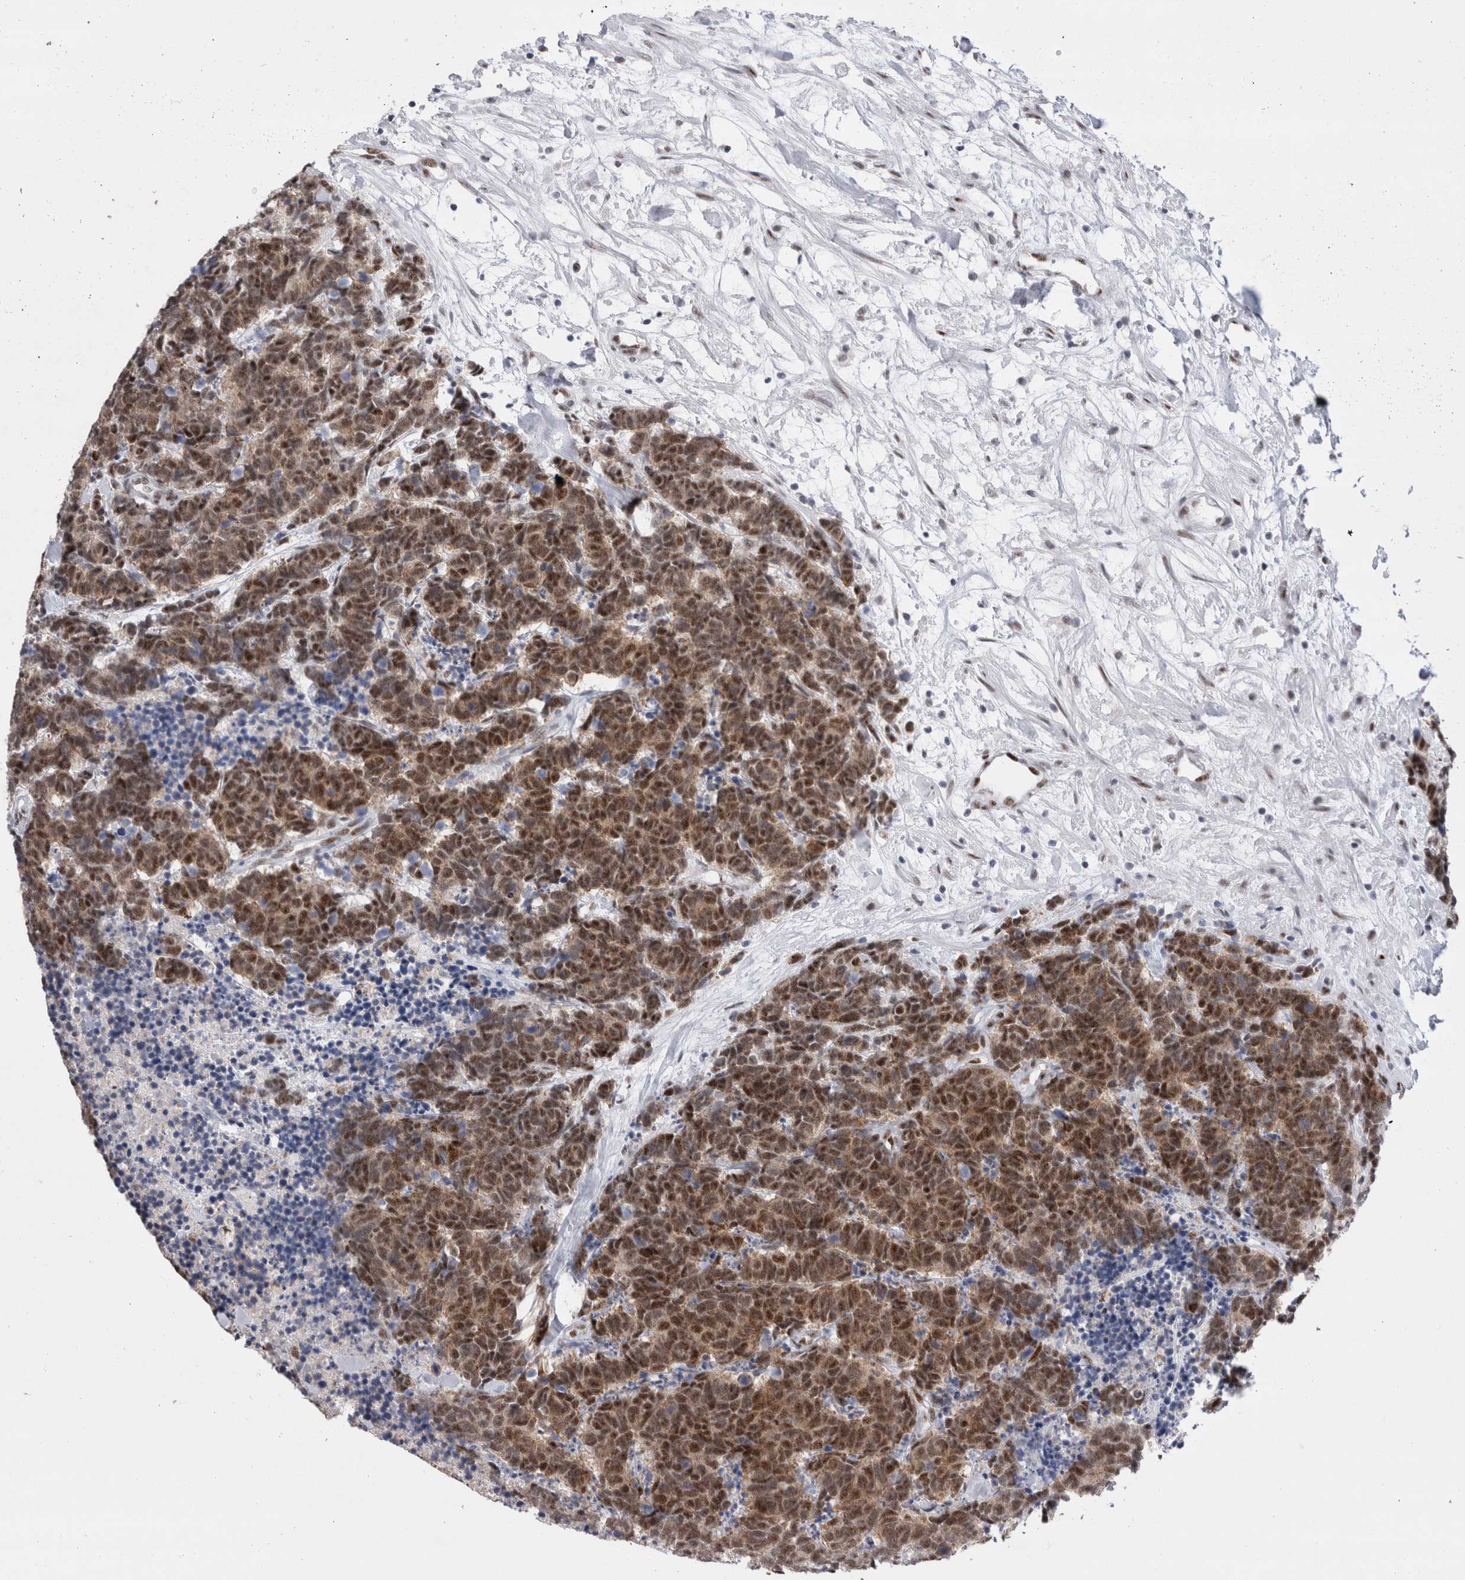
{"staining": {"intensity": "strong", "quantity": ">75%", "location": "nuclear"}, "tissue": "carcinoid", "cell_type": "Tumor cells", "image_type": "cancer", "snomed": [{"axis": "morphology", "description": "Carcinoma, NOS"}, {"axis": "morphology", "description": "Carcinoid, malignant, NOS"}, {"axis": "topography", "description": "Urinary bladder"}], "caption": "A high-resolution histopathology image shows IHC staining of carcinoma, which exhibits strong nuclear expression in approximately >75% of tumor cells. The protein of interest is shown in brown color, while the nuclei are stained blue.", "gene": "RBM6", "patient": {"sex": "male", "age": 57}}